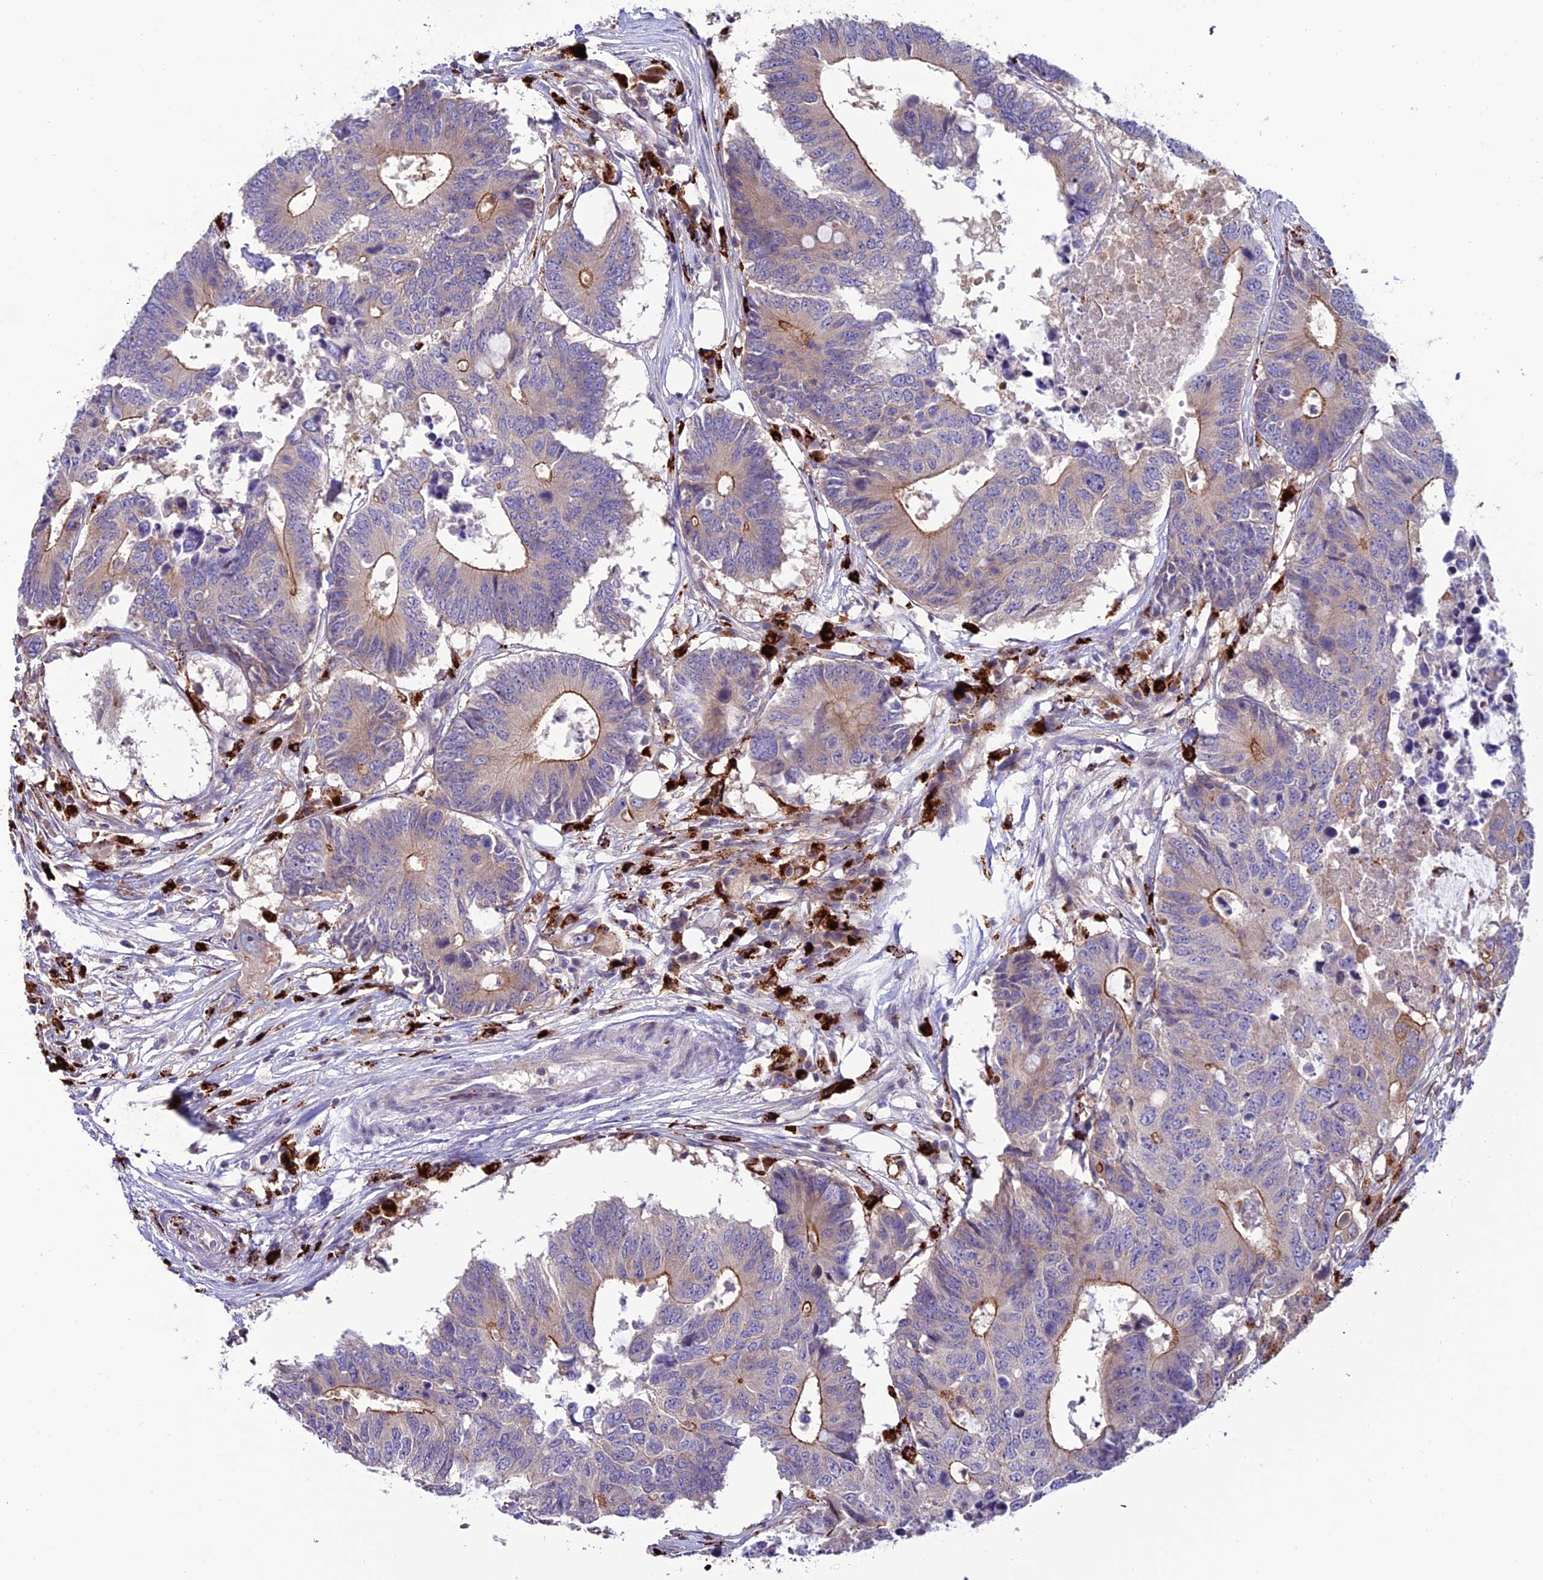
{"staining": {"intensity": "moderate", "quantity": "<25%", "location": "cytoplasmic/membranous"}, "tissue": "colorectal cancer", "cell_type": "Tumor cells", "image_type": "cancer", "snomed": [{"axis": "morphology", "description": "Adenocarcinoma, NOS"}, {"axis": "topography", "description": "Colon"}], "caption": "An IHC photomicrograph of tumor tissue is shown. Protein staining in brown shows moderate cytoplasmic/membranous positivity in colorectal cancer (adenocarcinoma) within tumor cells.", "gene": "ARHGEF18", "patient": {"sex": "male", "age": 71}}